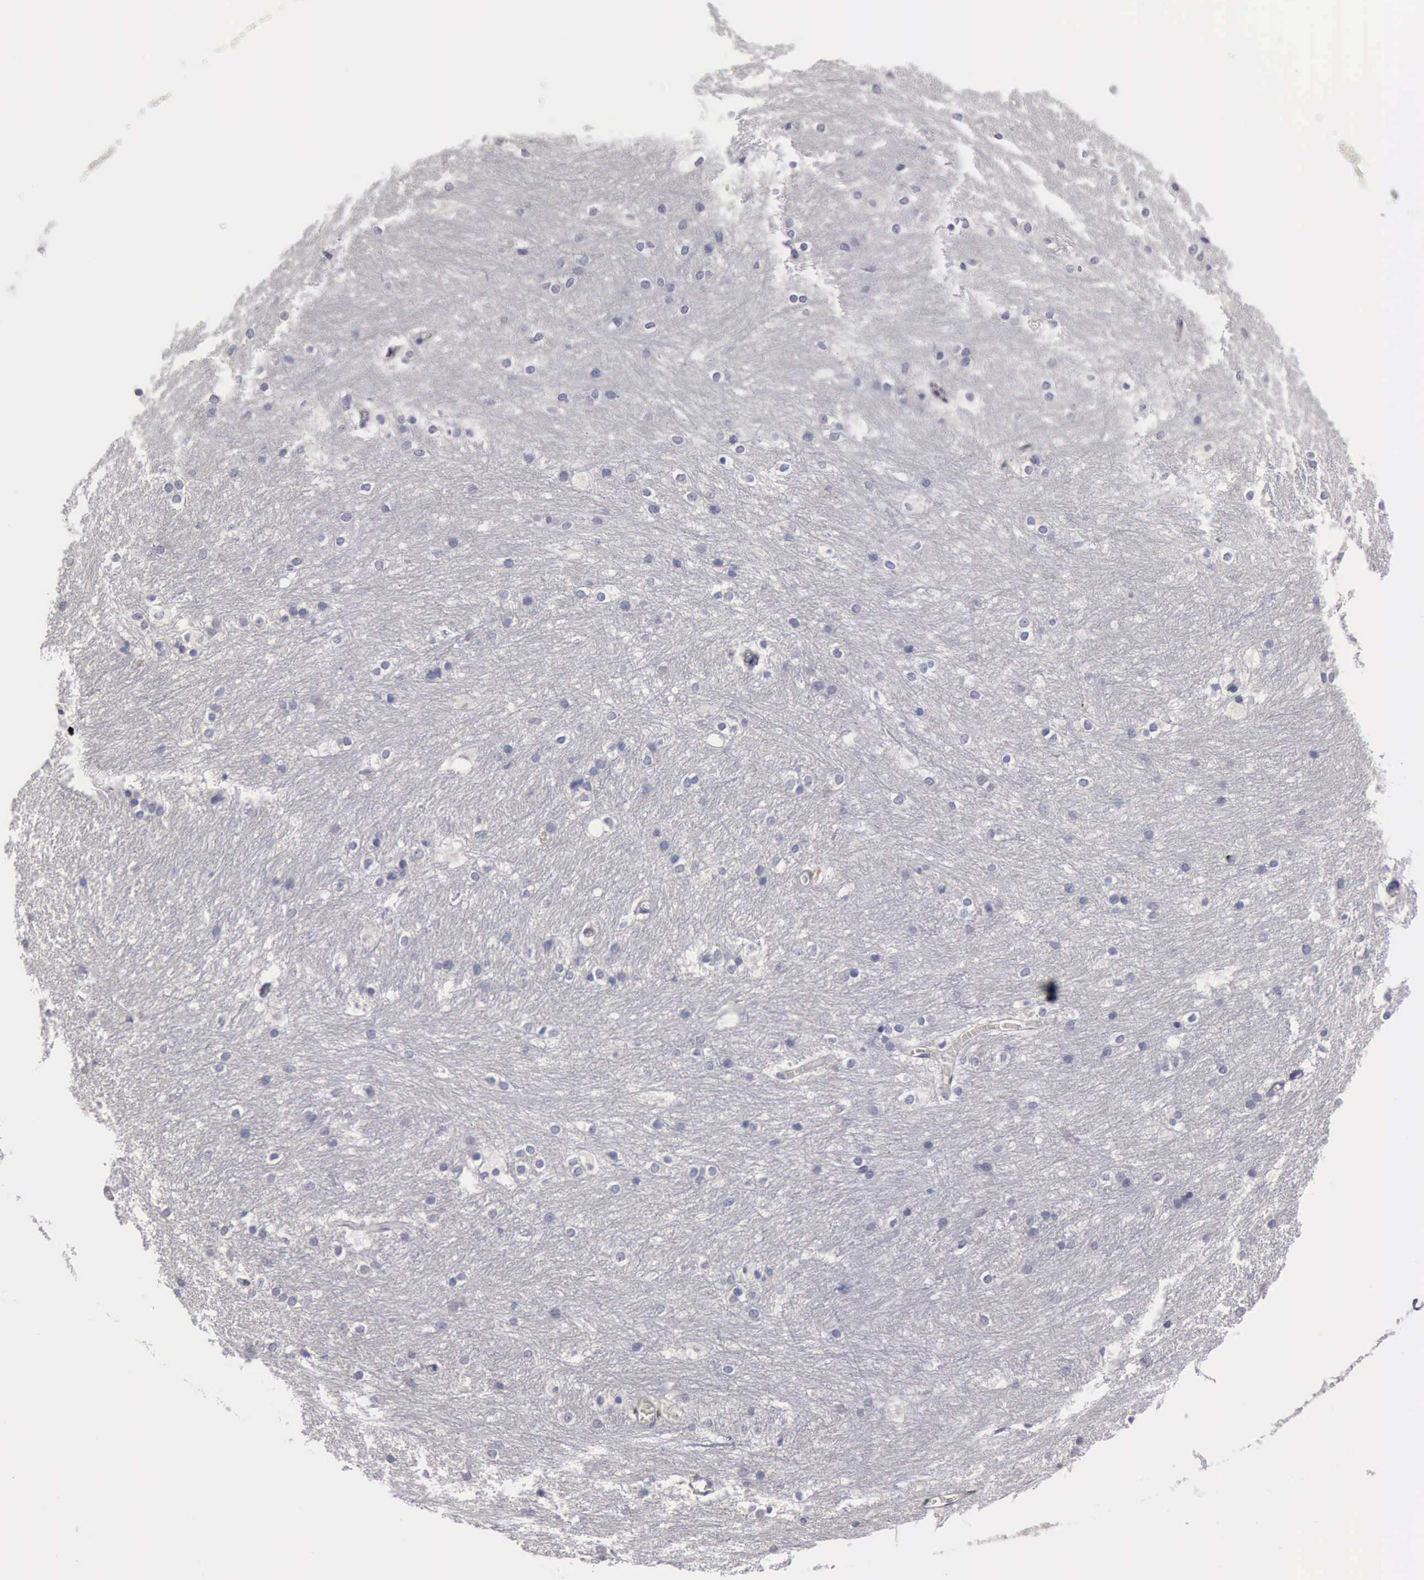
{"staining": {"intensity": "negative", "quantity": "none", "location": "none"}, "tissue": "caudate", "cell_type": "Glial cells", "image_type": "normal", "snomed": [{"axis": "morphology", "description": "Normal tissue, NOS"}, {"axis": "topography", "description": "Lateral ventricle wall"}], "caption": "Immunohistochemistry micrograph of normal human caudate stained for a protein (brown), which demonstrates no staining in glial cells.", "gene": "PTGS2", "patient": {"sex": "female", "age": 19}}